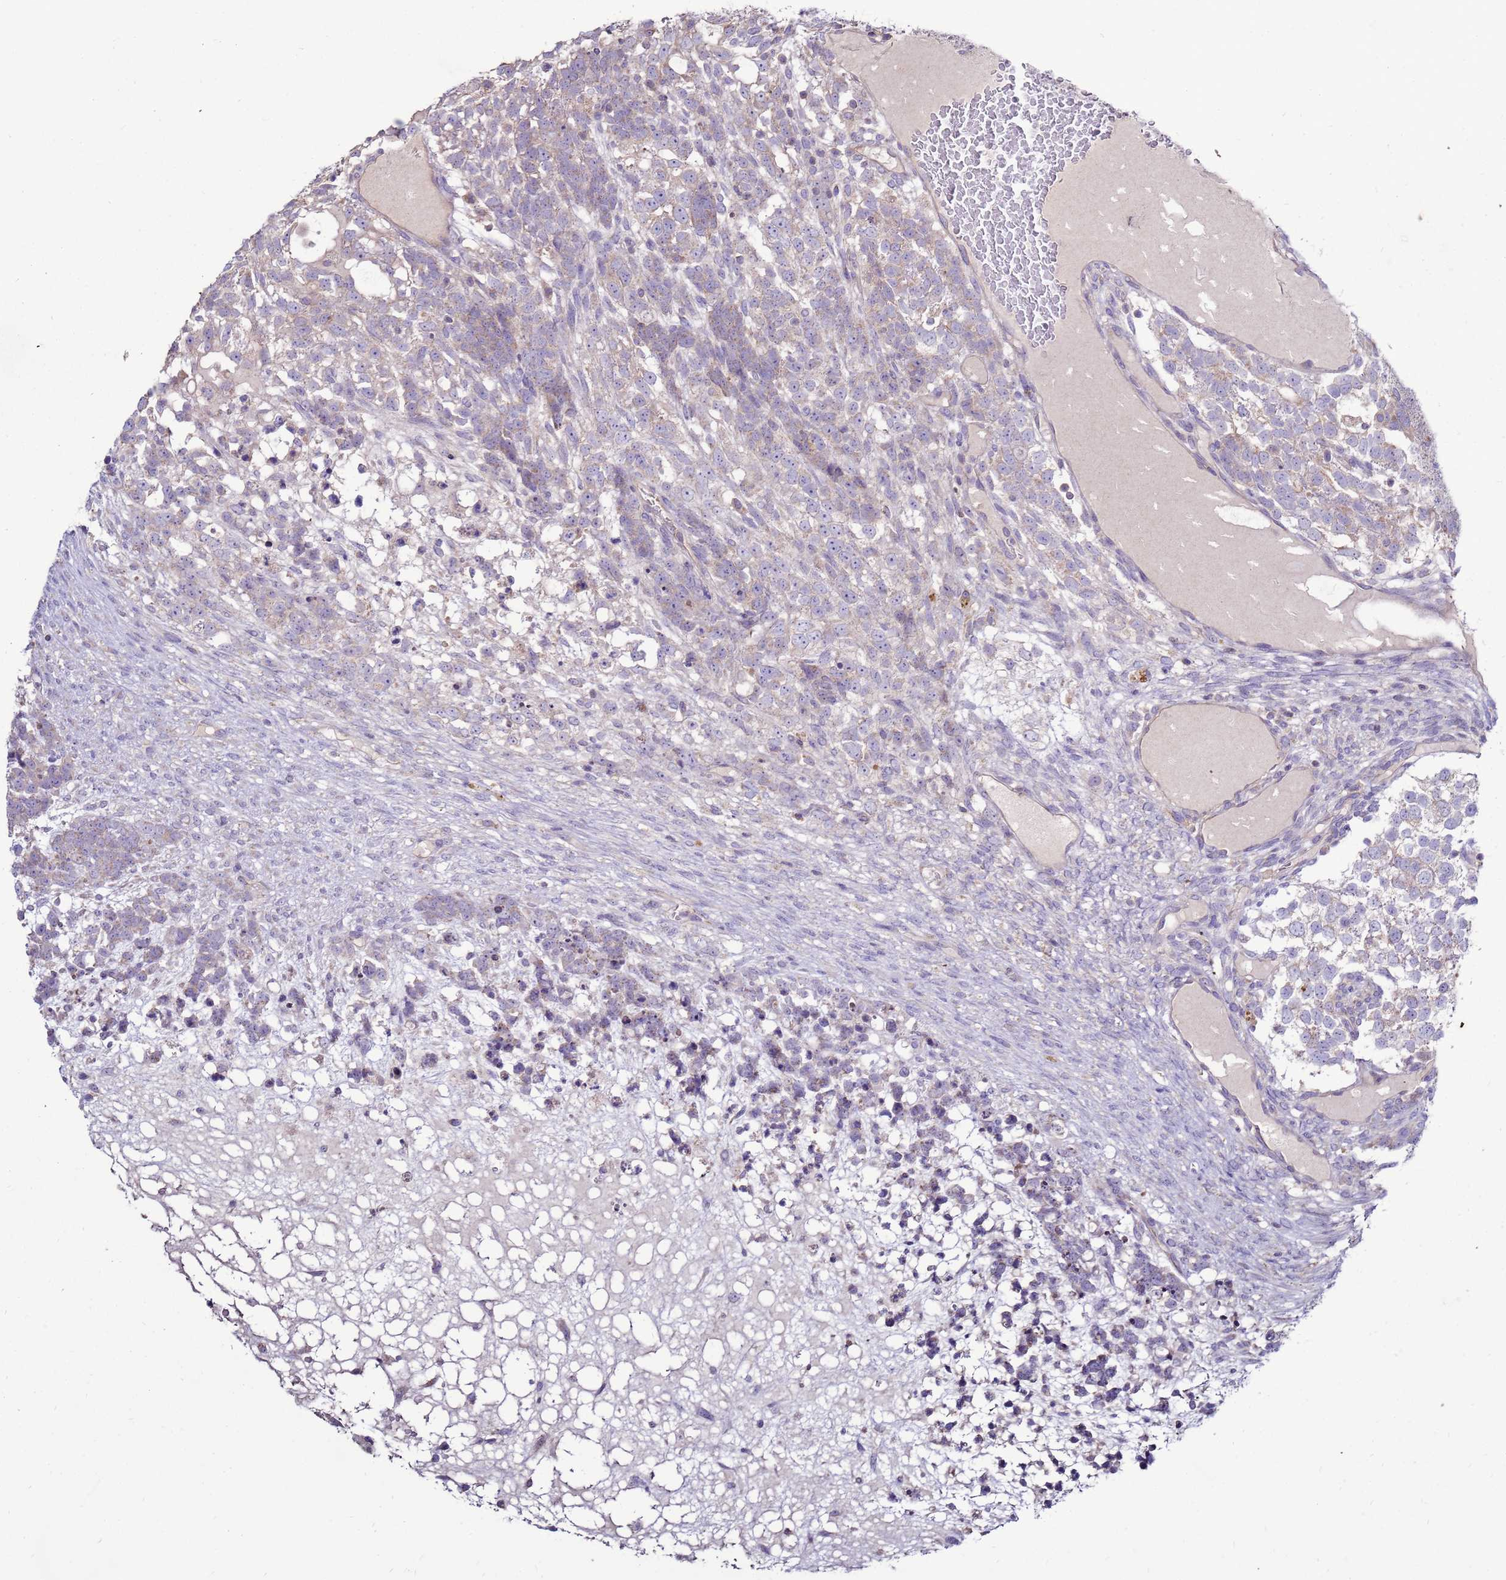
{"staining": {"intensity": "weak", "quantity": "<25%", "location": "cytoplasmic/membranous"}, "tissue": "testis cancer", "cell_type": "Tumor cells", "image_type": "cancer", "snomed": [{"axis": "morphology", "description": "Carcinoma, Embryonal, NOS"}, {"axis": "topography", "description": "Testis"}], "caption": "The photomicrograph displays no significant positivity in tumor cells of testis cancer (embryonal carcinoma).", "gene": "TRAPPC4", "patient": {"sex": "male", "age": 23}}